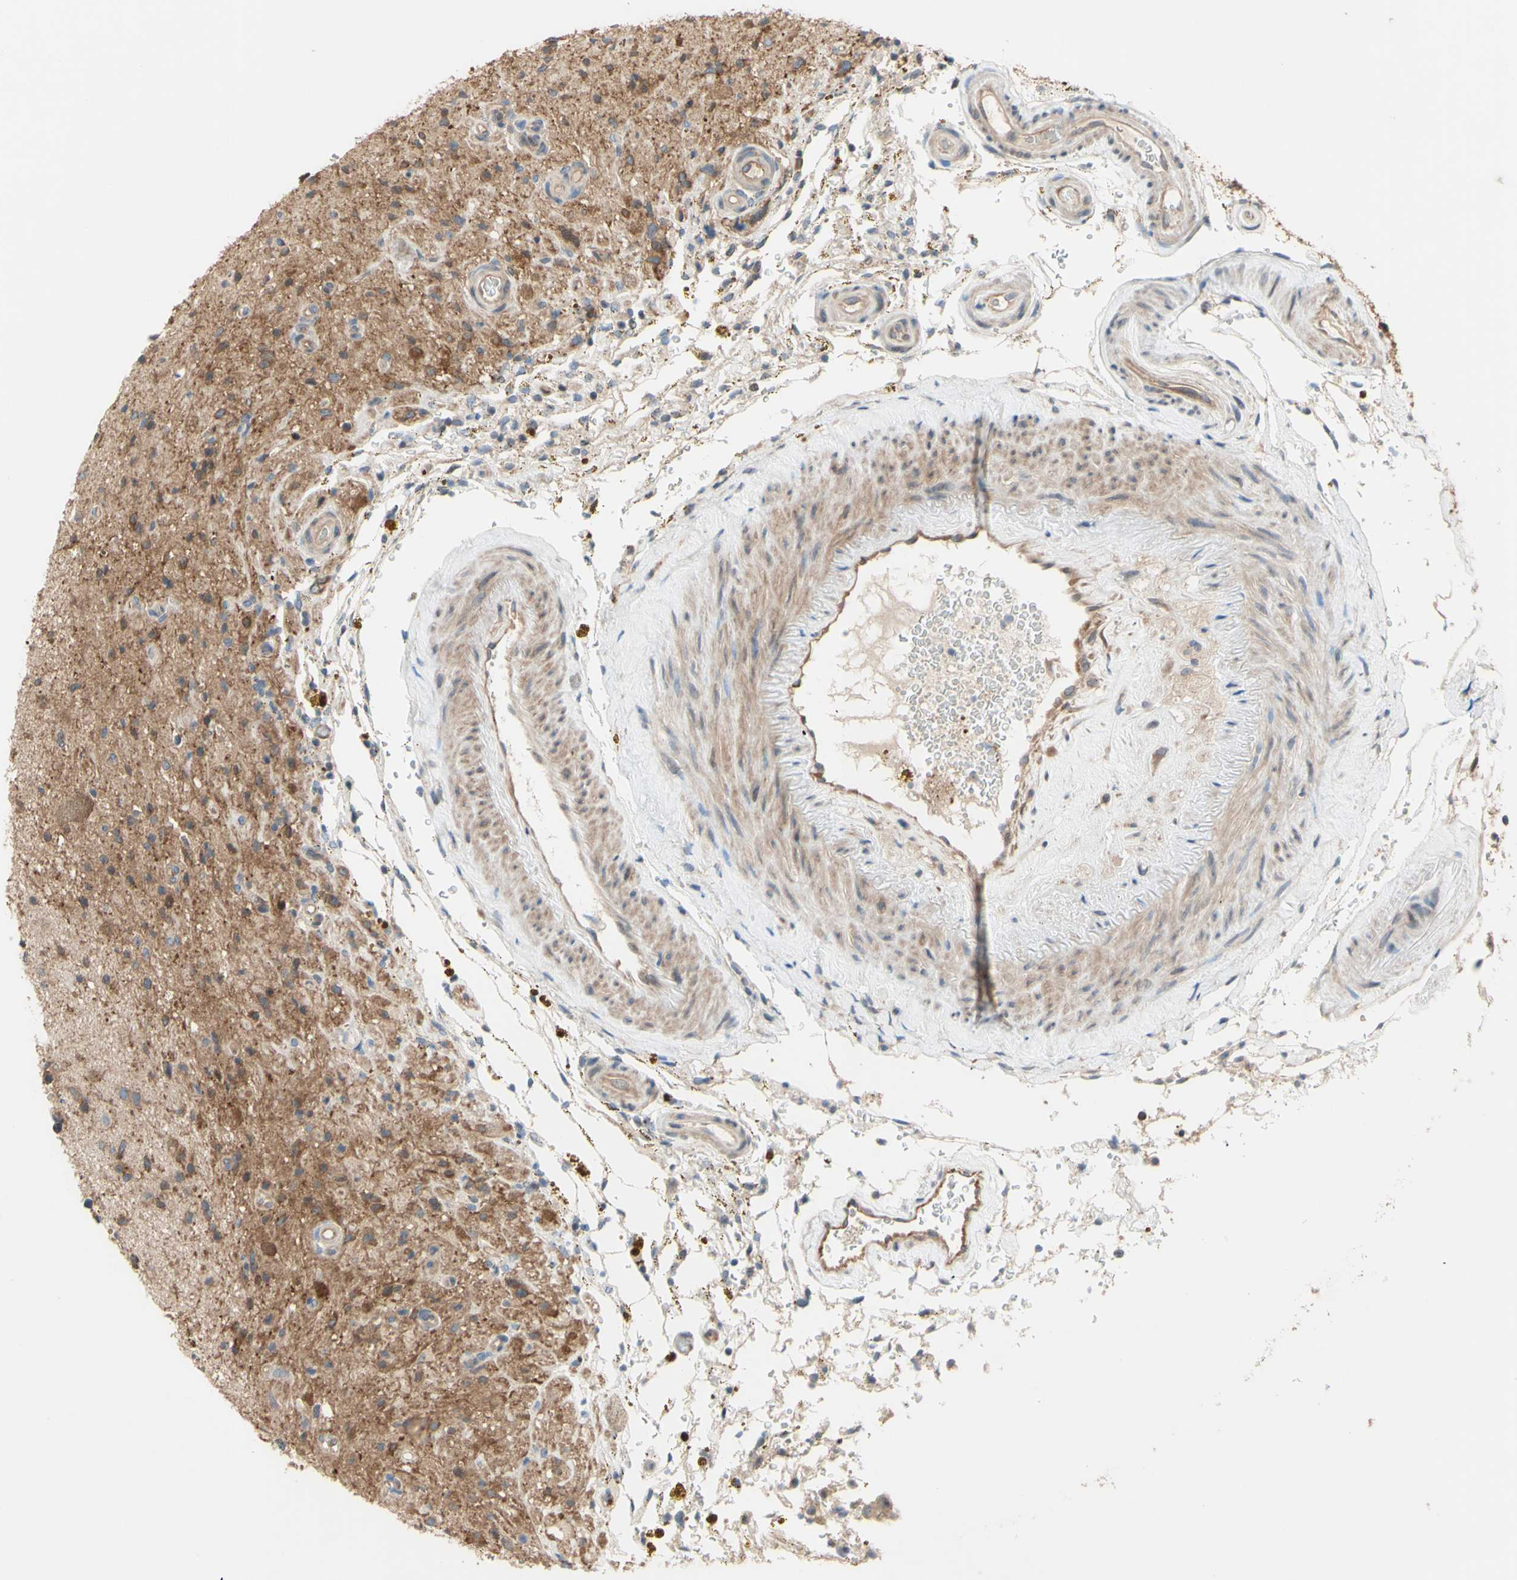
{"staining": {"intensity": "moderate", "quantity": "25%-75%", "location": "cytoplasmic/membranous"}, "tissue": "glioma", "cell_type": "Tumor cells", "image_type": "cancer", "snomed": [{"axis": "morphology", "description": "Glioma, malignant, High grade"}, {"axis": "topography", "description": "Brain"}], "caption": "Tumor cells show medium levels of moderate cytoplasmic/membranous expression in about 25%-75% of cells in malignant glioma (high-grade).", "gene": "DYNLRB1", "patient": {"sex": "male", "age": 33}}